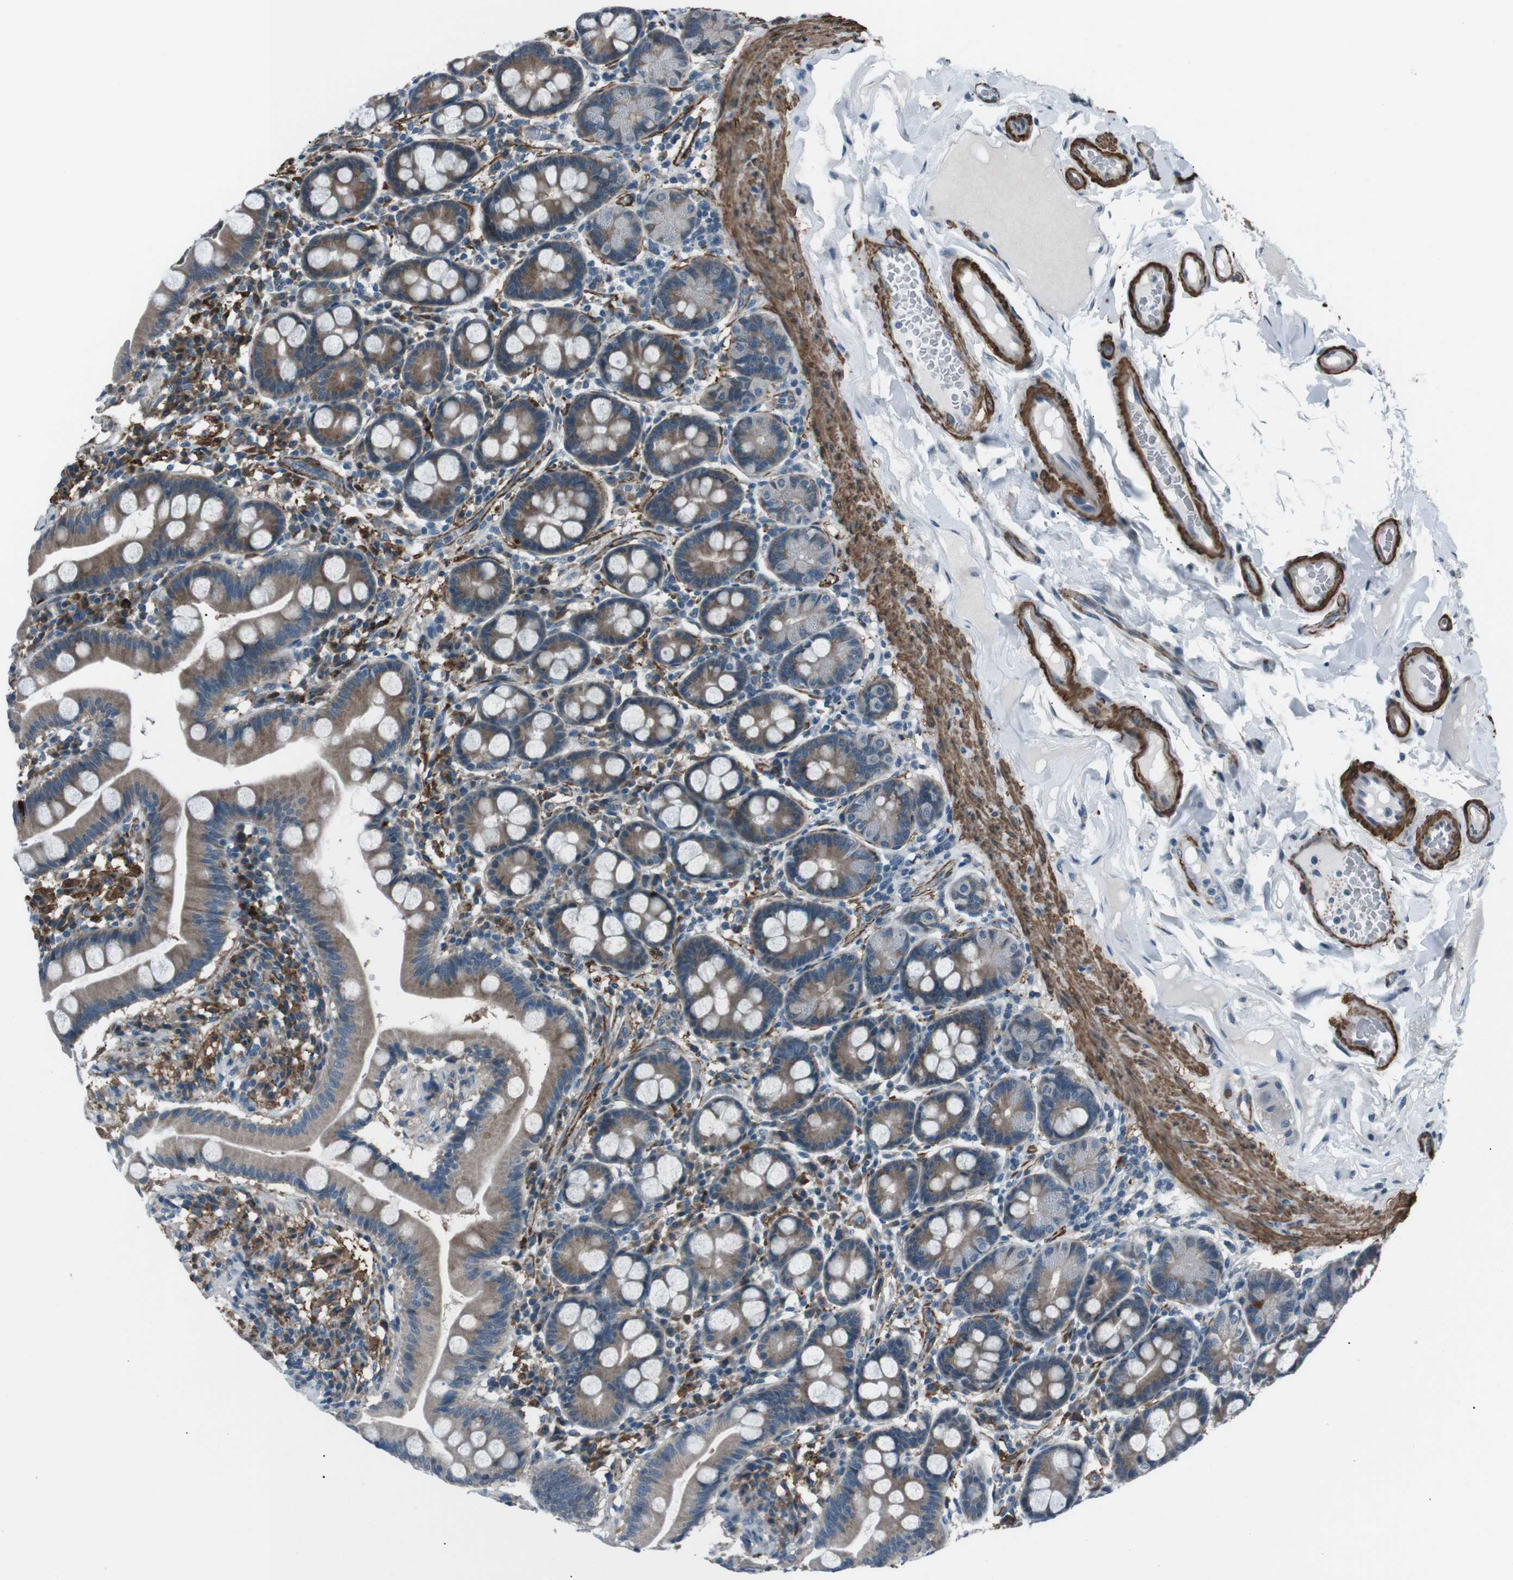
{"staining": {"intensity": "moderate", "quantity": ">75%", "location": "cytoplasmic/membranous"}, "tissue": "duodenum", "cell_type": "Glandular cells", "image_type": "normal", "snomed": [{"axis": "morphology", "description": "Normal tissue, NOS"}, {"axis": "topography", "description": "Duodenum"}], "caption": "Duodenum stained with DAB (3,3'-diaminobenzidine) IHC exhibits medium levels of moderate cytoplasmic/membranous staining in approximately >75% of glandular cells.", "gene": "PDLIM5", "patient": {"sex": "male", "age": 50}}